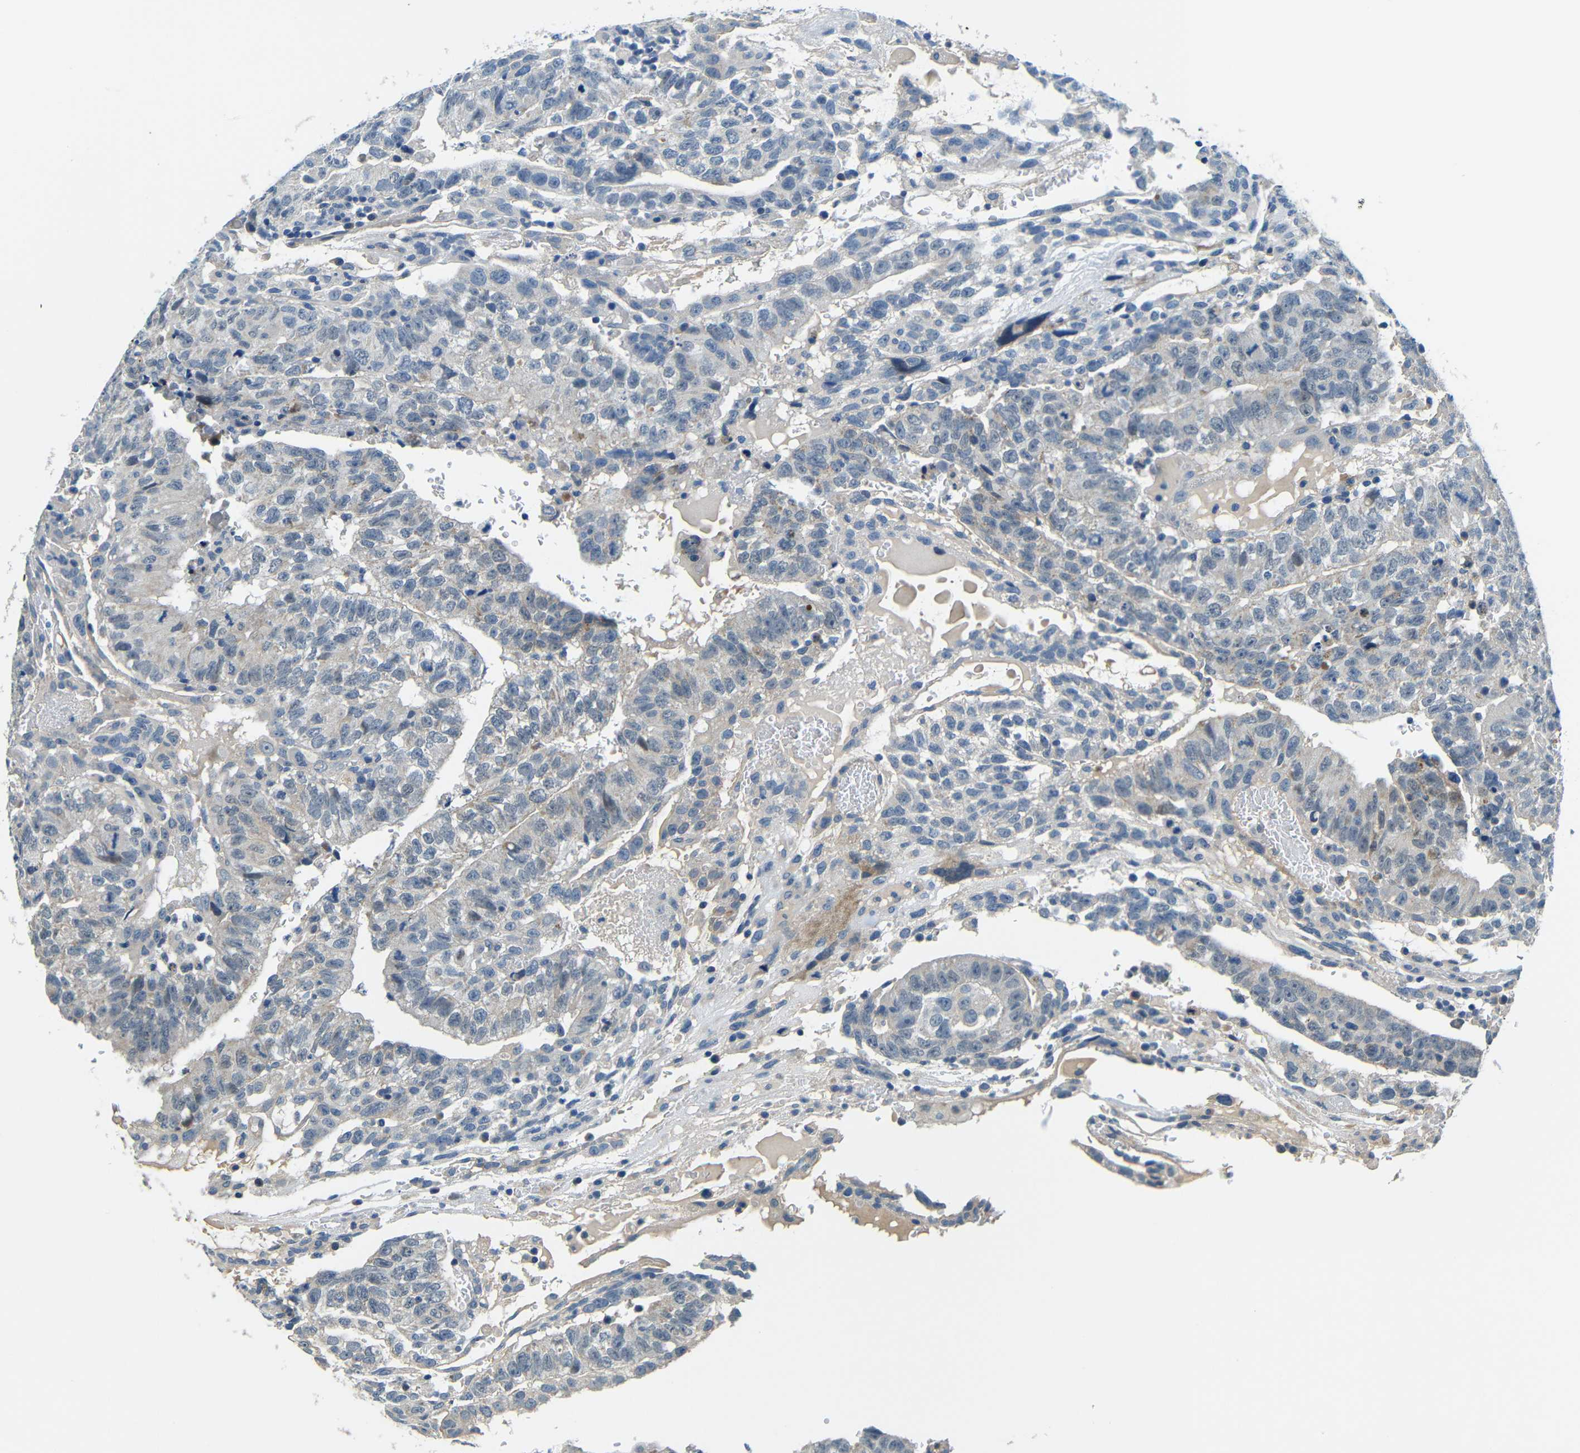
{"staining": {"intensity": "negative", "quantity": "none", "location": "none"}, "tissue": "testis cancer", "cell_type": "Tumor cells", "image_type": "cancer", "snomed": [{"axis": "morphology", "description": "Seminoma, NOS"}, {"axis": "morphology", "description": "Carcinoma, Embryonal, NOS"}, {"axis": "topography", "description": "Testis"}], "caption": "Immunohistochemistry of human testis cancer (embryonal carcinoma) exhibits no expression in tumor cells.", "gene": "FNDC3A", "patient": {"sex": "male", "age": 52}}